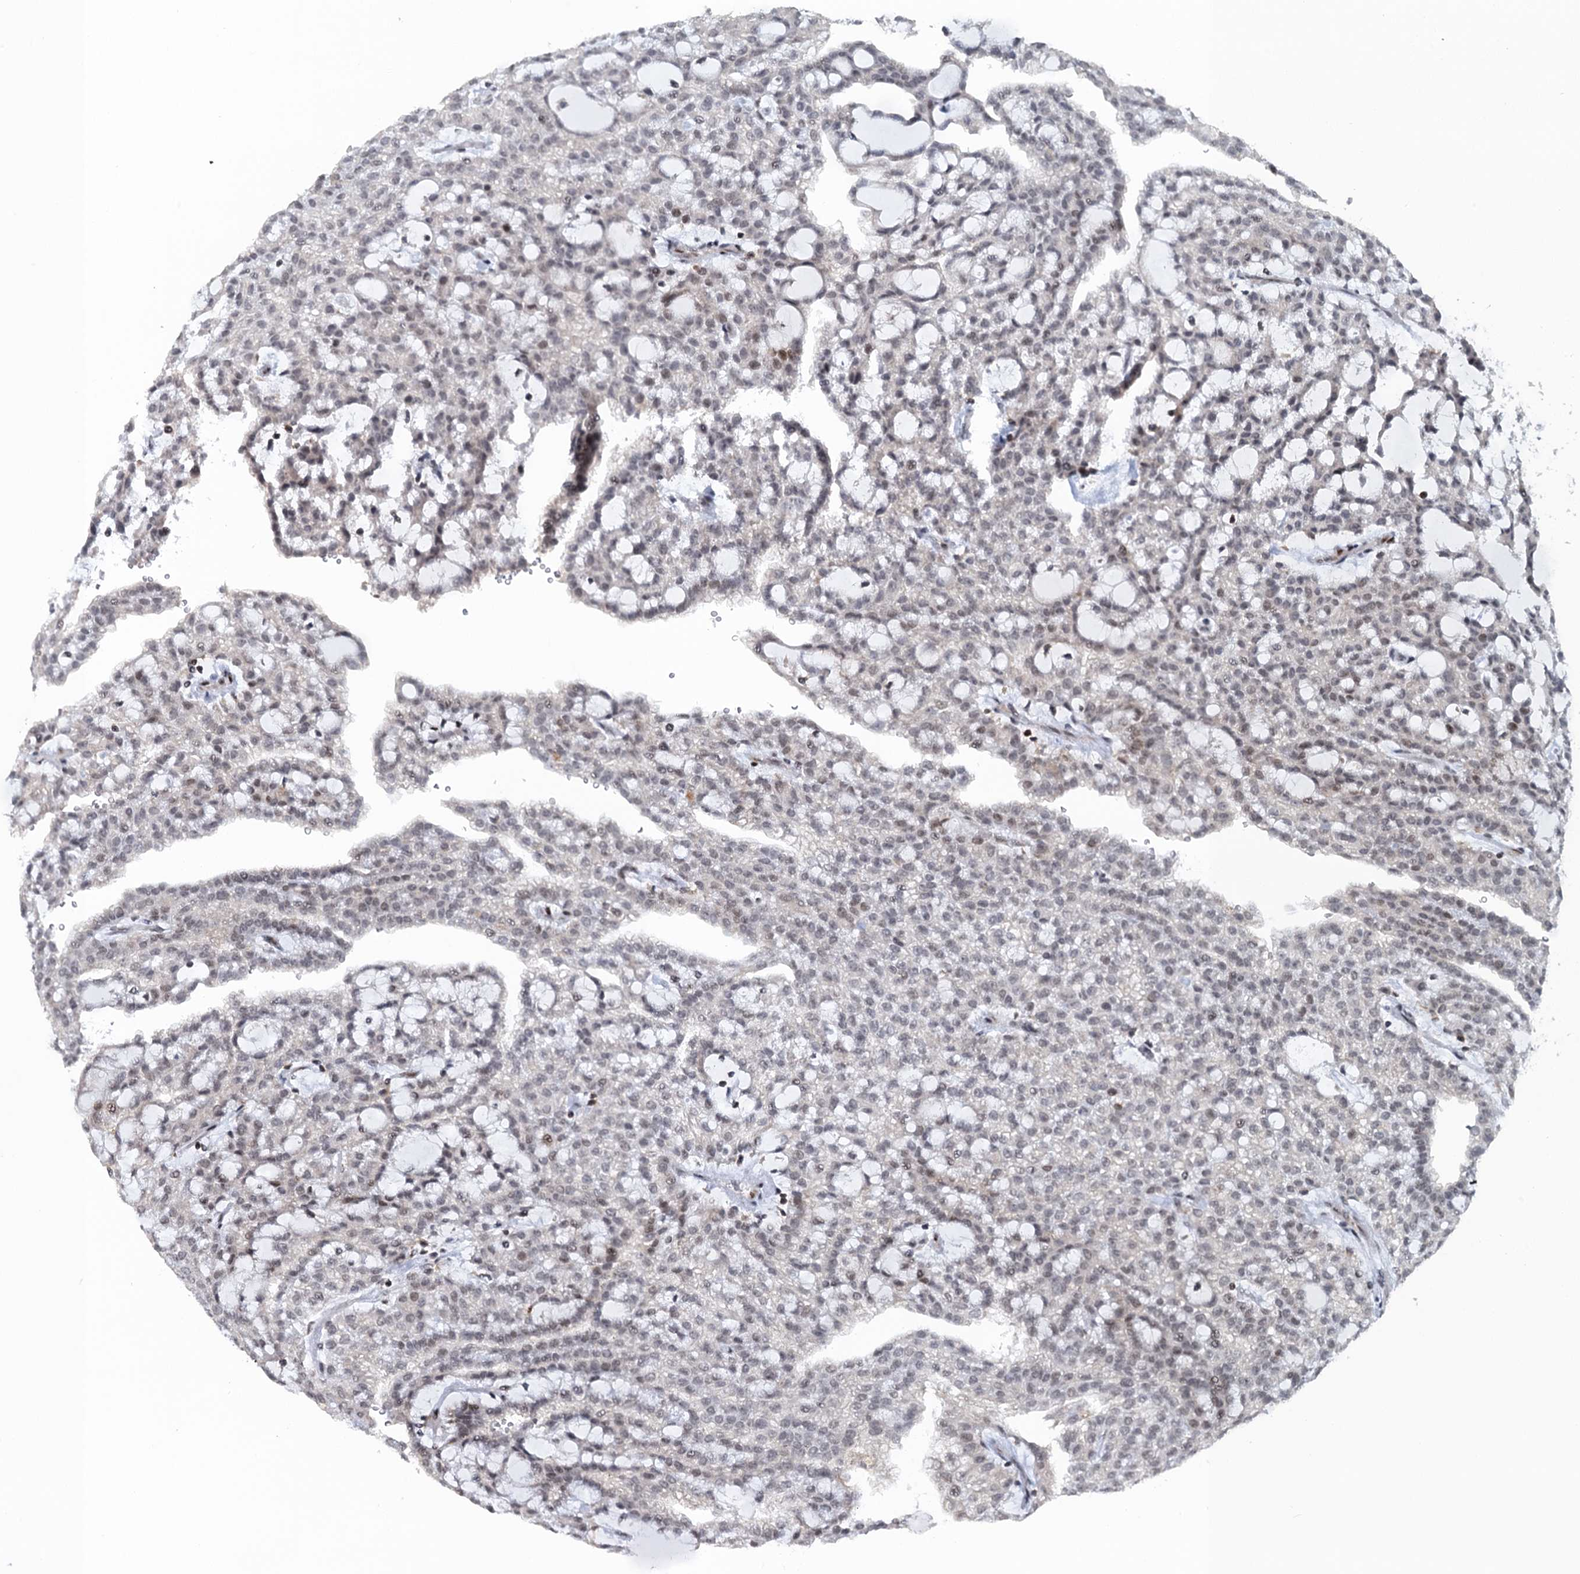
{"staining": {"intensity": "negative", "quantity": "none", "location": "none"}, "tissue": "renal cancer", "cell_type": "Tumor cells", "image_type": "cancer", "snomed": [{"axis": "morphology", "description": "Adenocarcinoma, NOS"}, {"axis": "topography", "description": "Kidney"}], "caption": "Tumor cells show no significant protein staining in renal cancer. Nuclei are stained in blue.", "gene": "FYB1", "patient": {"sex": "male", "age": 63}}